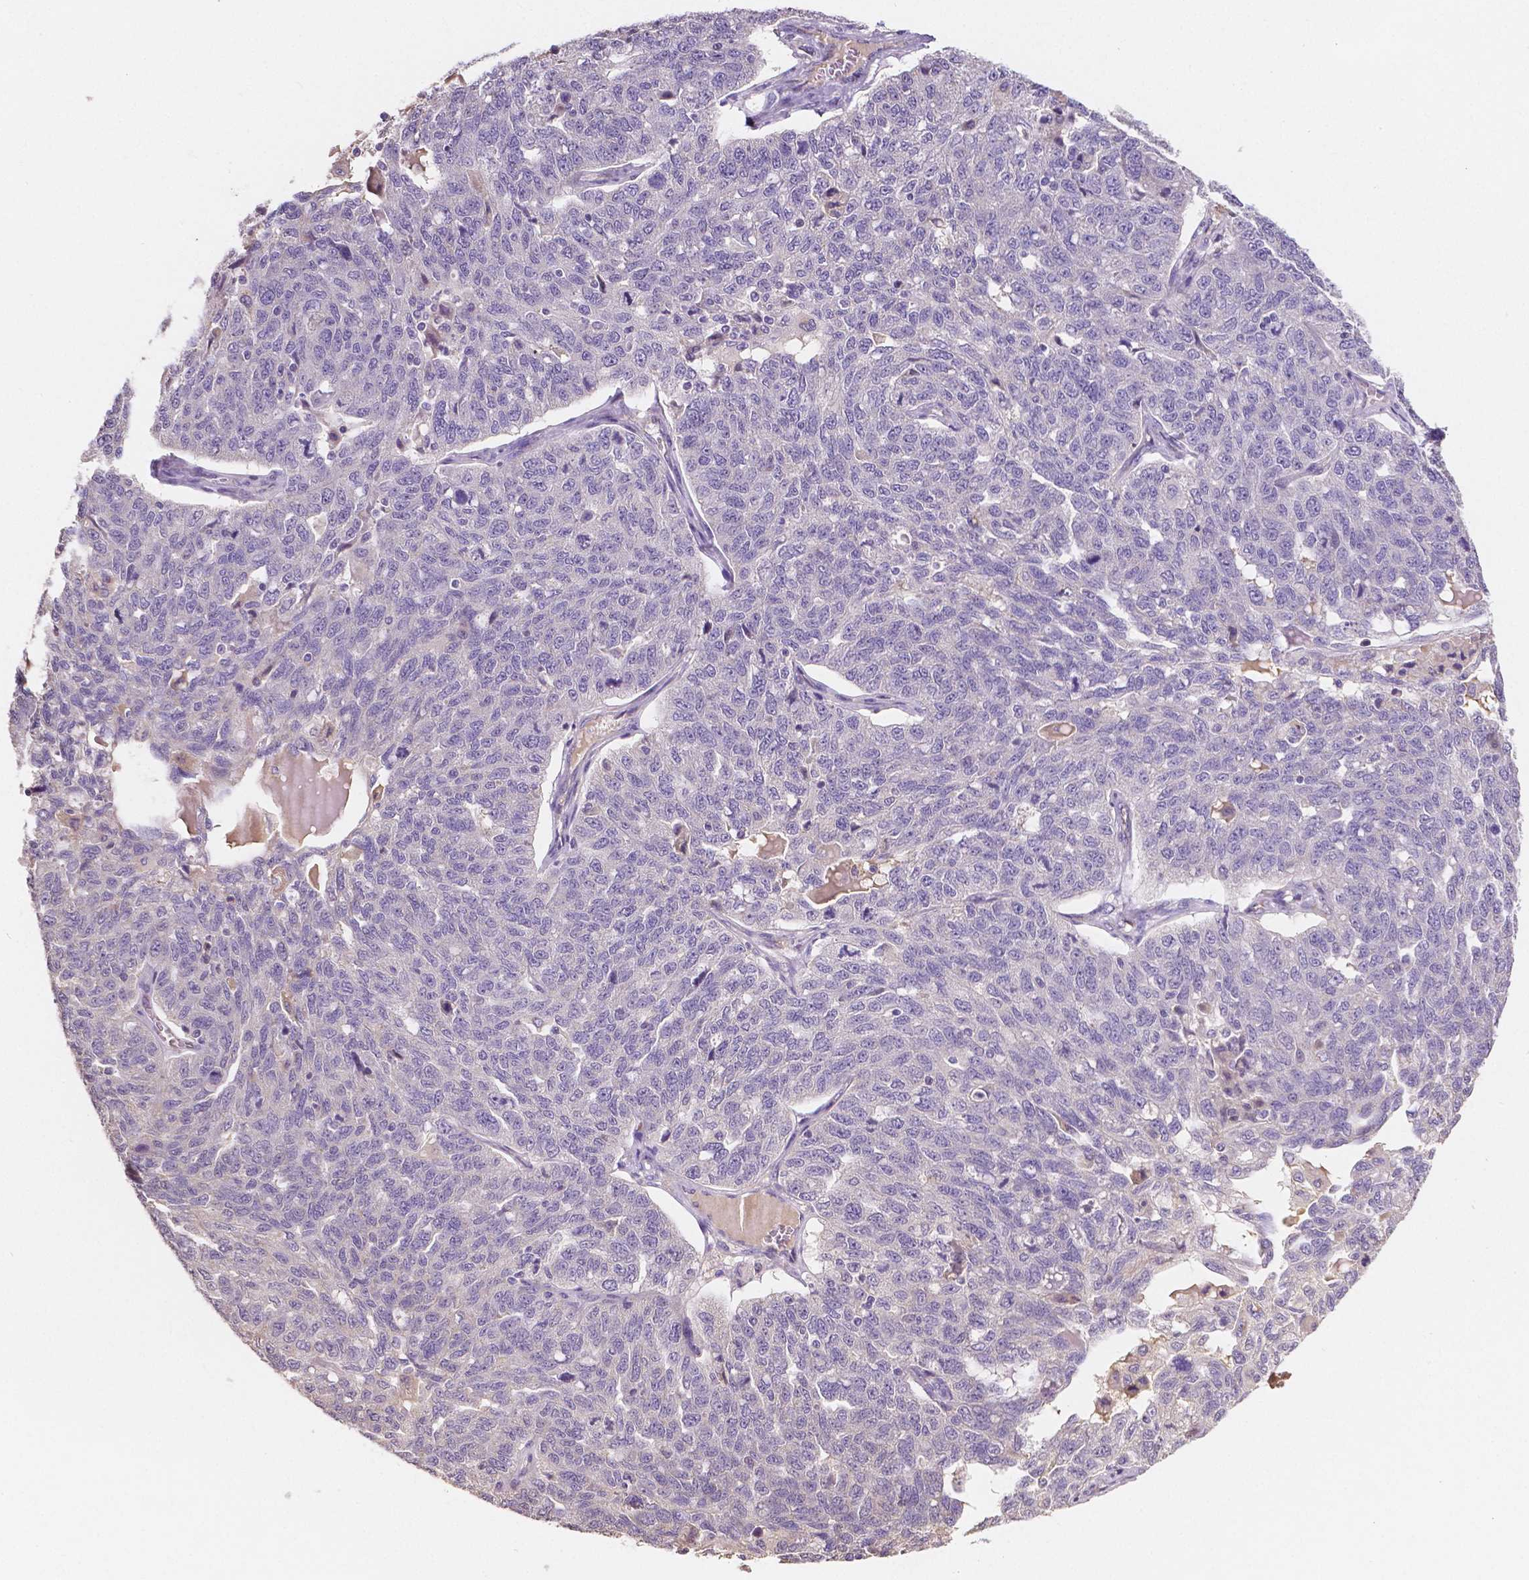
{"staining": {"intensity": "negative", "quantity": "none", "location": "none"}, "tissue": "ovarian cancer", "cell_type": "Tumor cells", "image_type": "cancer", "snomed": [{"axis": "morphology", "description": "Cystadenocarcinoma, serous, NOS"}, {"axis": "topography", "description": "Ovary"}], "caption": "Tumor cells show no significant protein expression in ovarian cancer.", "gene": "ELAVL2", "patient": {"sex": "female", "age": 71}}